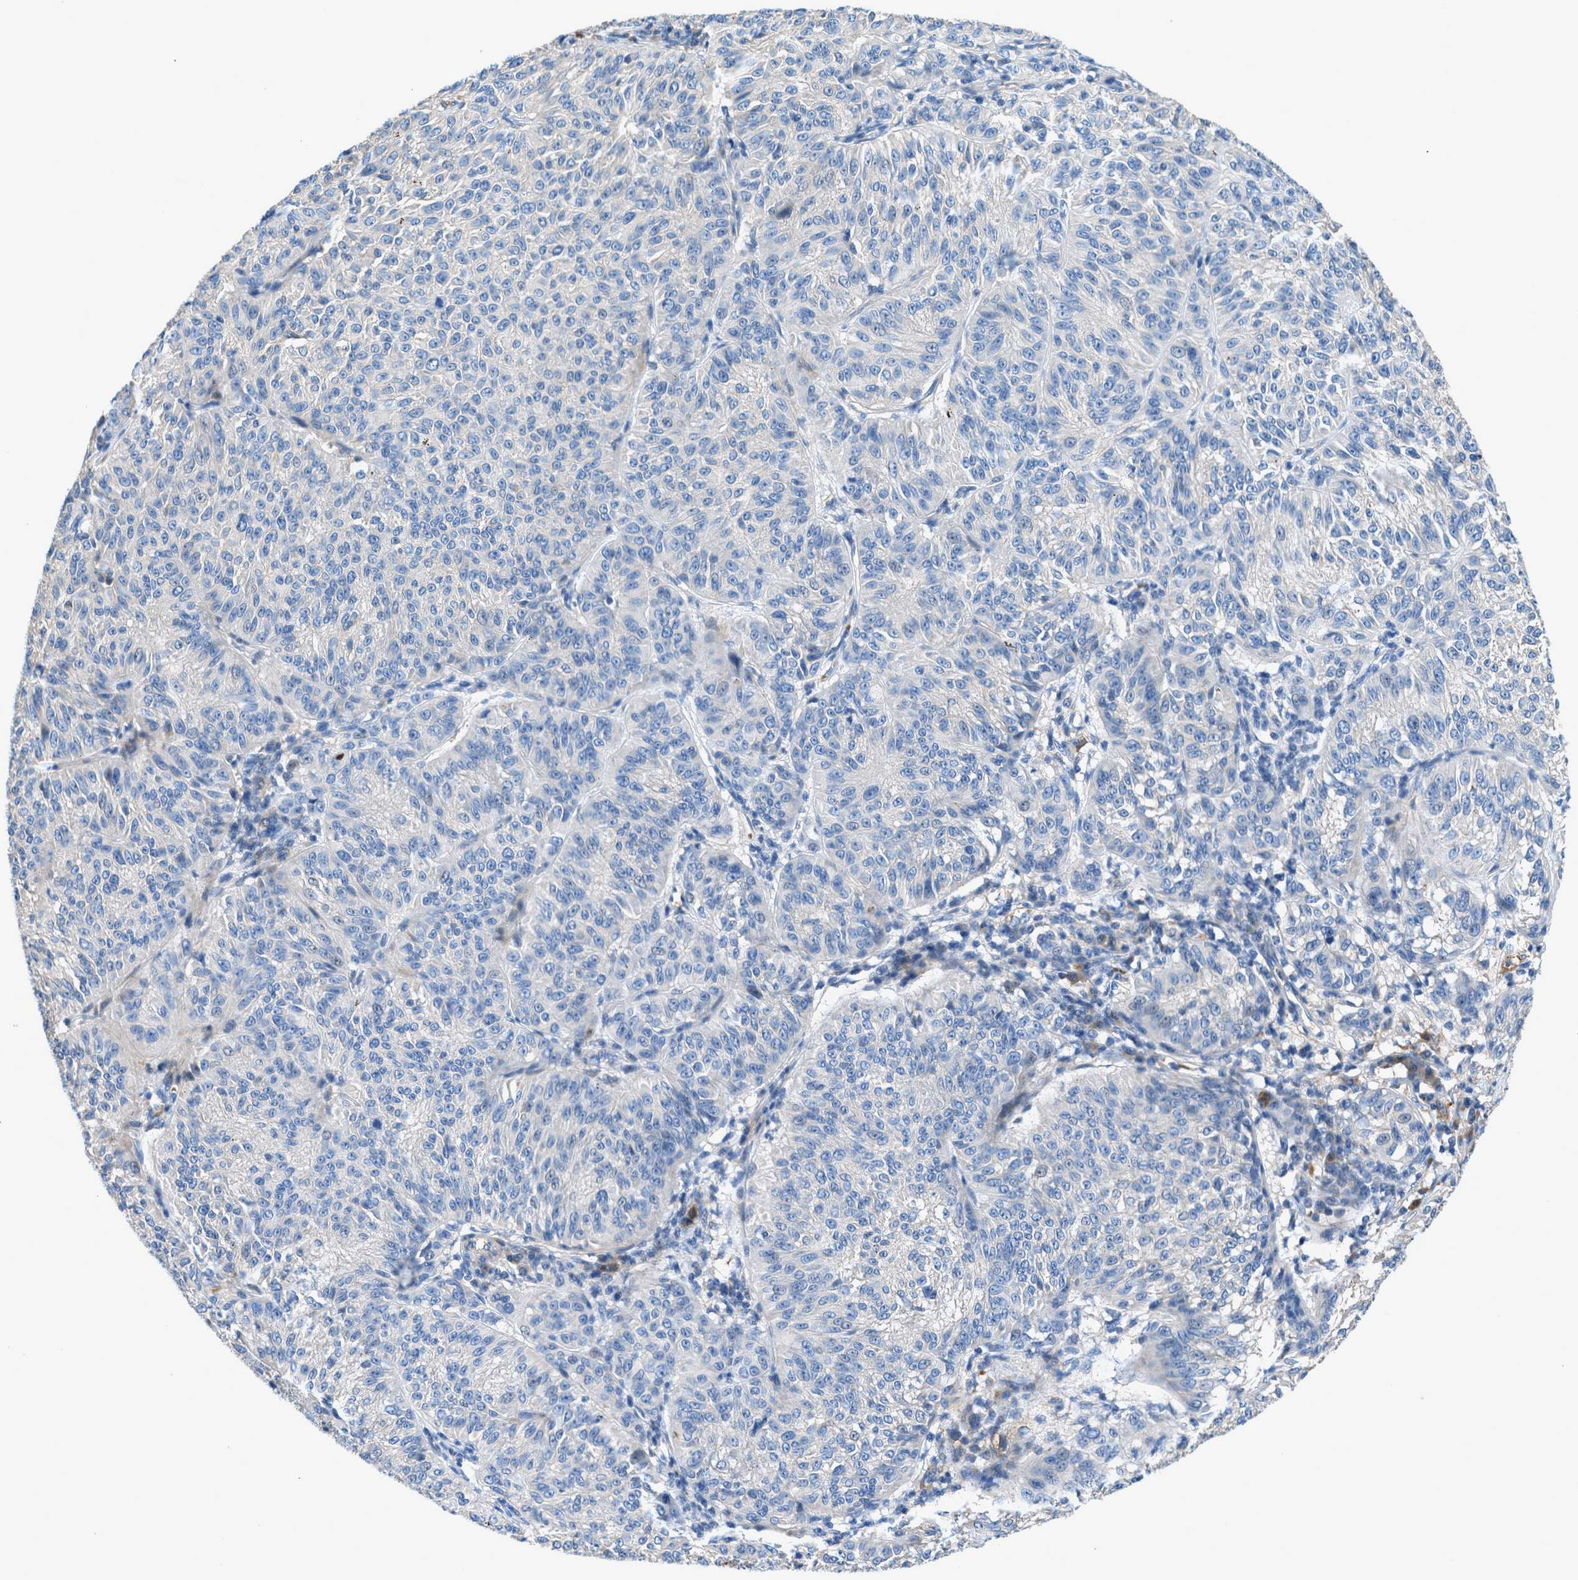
{"staining": {"intensity": "negative", "quantity": "none", "location": "none"}, "tissue": "melanoma", "cell_type": "Tumor cells", "image_type": "cancer", "snomed": [{"axis": "morphology", "description": "Malignant melanoma, NOS"}, {"axis": "topography", "description": "Skin"}], "caption": "High magnification brightfield microscopy of malignant melanoma stained with DAB (brown) and counterstained with hematoxylin (blue): tumor cells show no significant positivity.", "gene": "RWDD2B", "patient": {"sex": "female", "age": 72}}